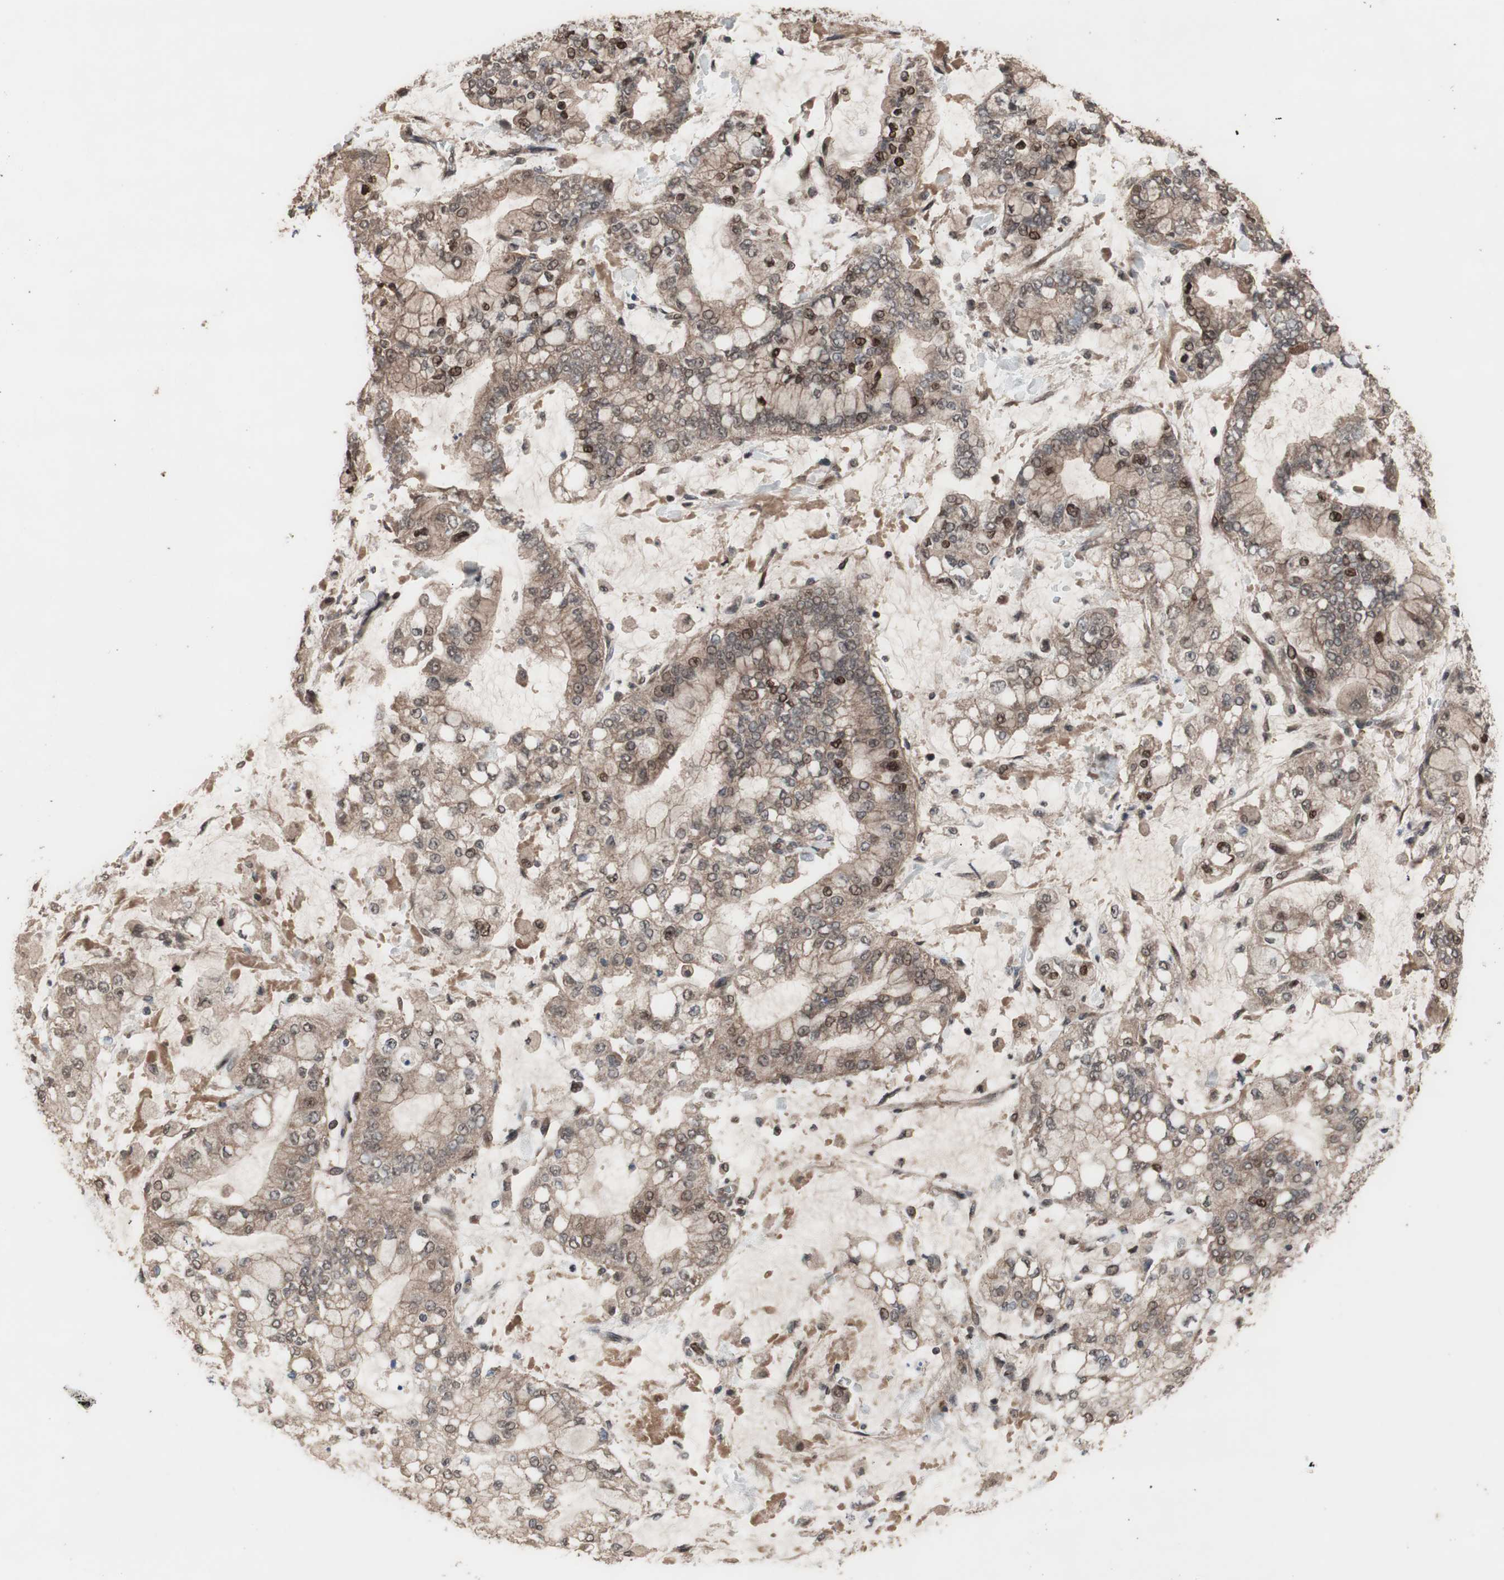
{"staining": {"intensity": "moderate", "quantity": ">75%", "location": "cytoplasmic/membranous"}, "tissue": "stomach cancer", "cell_type": "Tumor cells", "image_type": "cancer", "snomed": [{"axis": "morphology", "description": "Normal tissue, NOS"}, {"axis": "morphology", "description": "Adenocarcinoma, NOS"}, {"axis": "topography", "description": "Stomach, upper"}, {"axis": "topography", "description": "Stomach"}], "caption": "Human adenocarcinoma (stomach) stained with a brown dye reveals moderate cytoplasmic/membranous positive positivity in approximately >75% of tumor cells.", "gene": "KANSL1", "patient": {"sex": "male", "age": 76}}